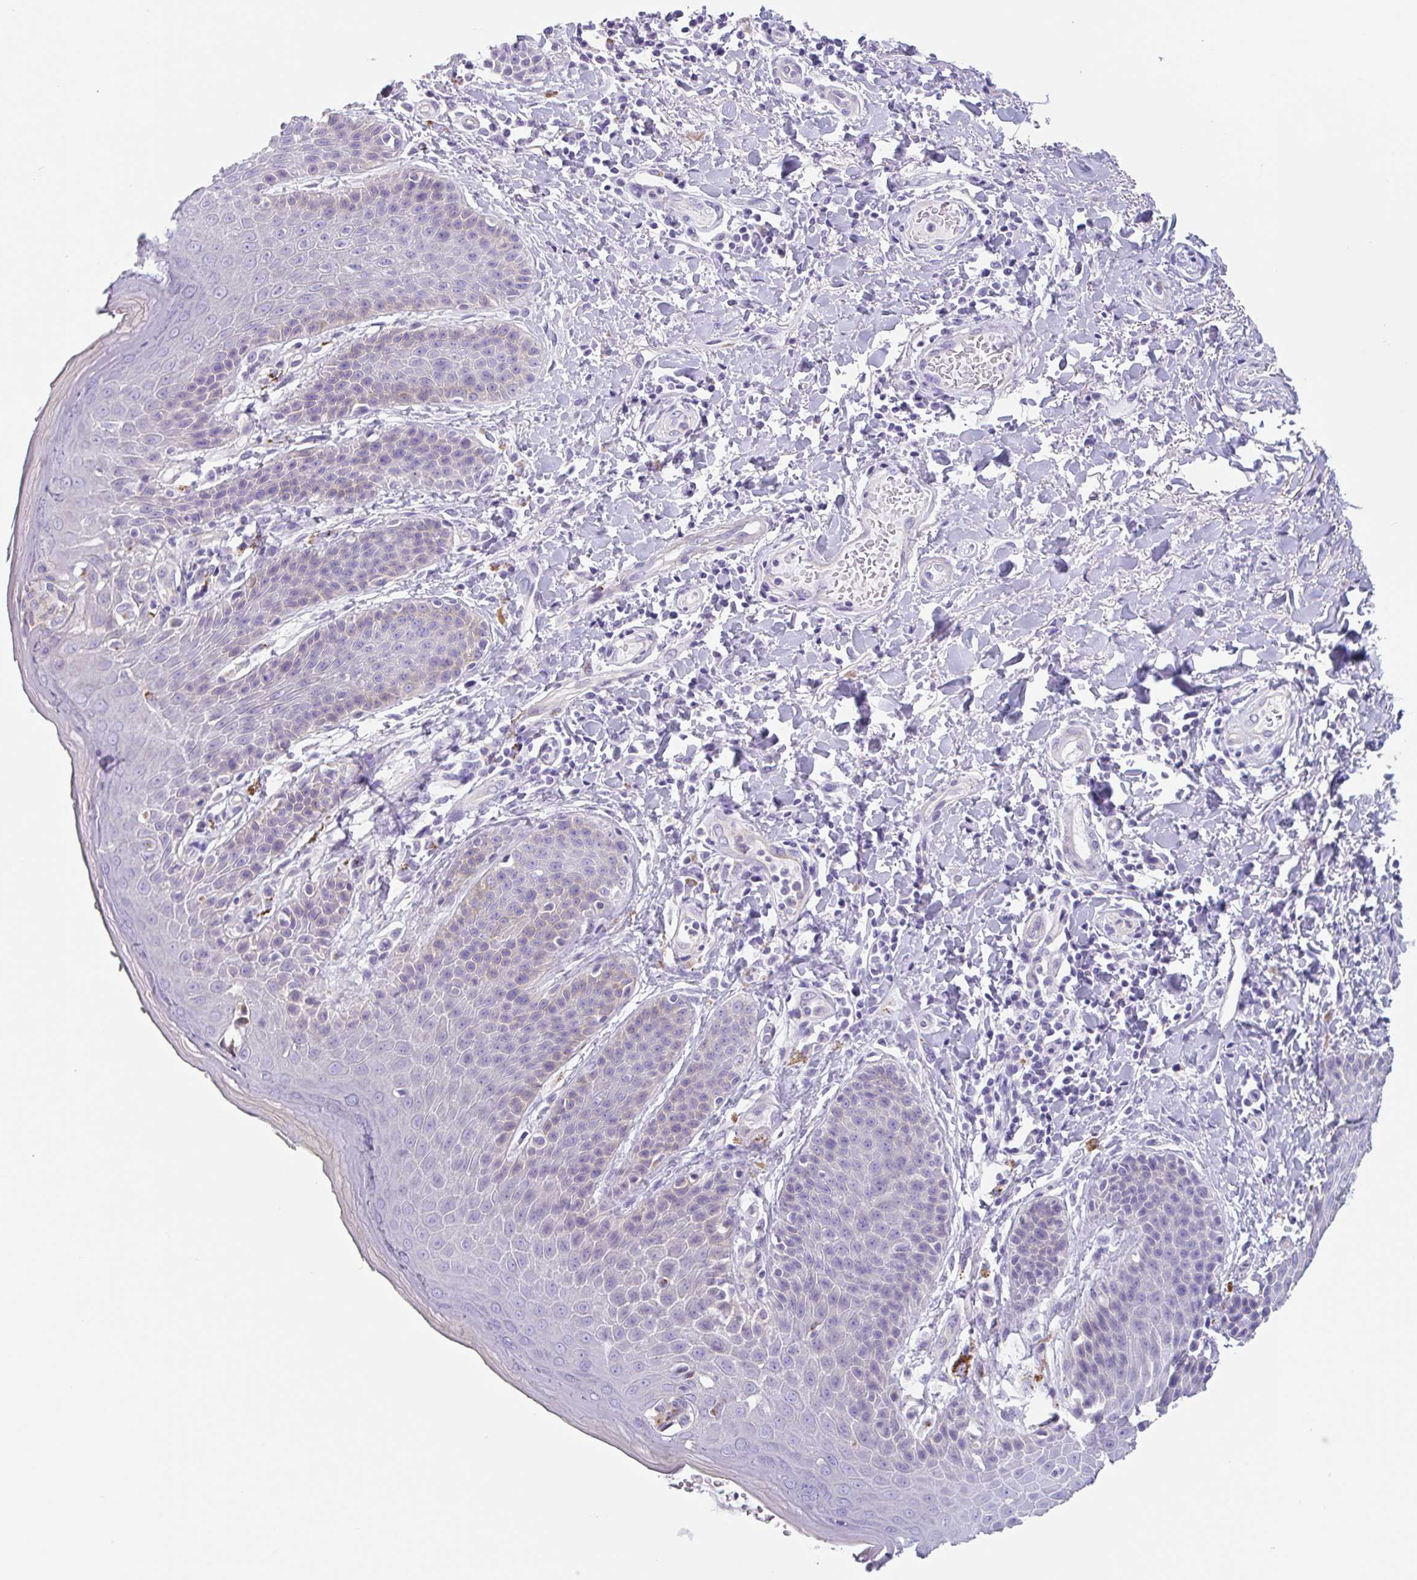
{"staining": {"intensity": "moderate", "quantity": "<25%", "location": "cytoplasmic/membranous"}, "tissue": "skin", "cell_type": "Epidermal cells", "image_type": "normal", "snomed": [{"axis": "morphology", "description": "Normal tissue, NOS"}, {"axis": "topography", "description": "Peripheral nerve tissue"}], "caption": "Moderate cytoplasmic/membranous positivity is identified in approximately <25% of epidermal cells in benign skin. The protein is shown in brown color, while the nuclei are stained blue.", "gene": "LENG9", "patient": {"sex": "male", "age": 51}}